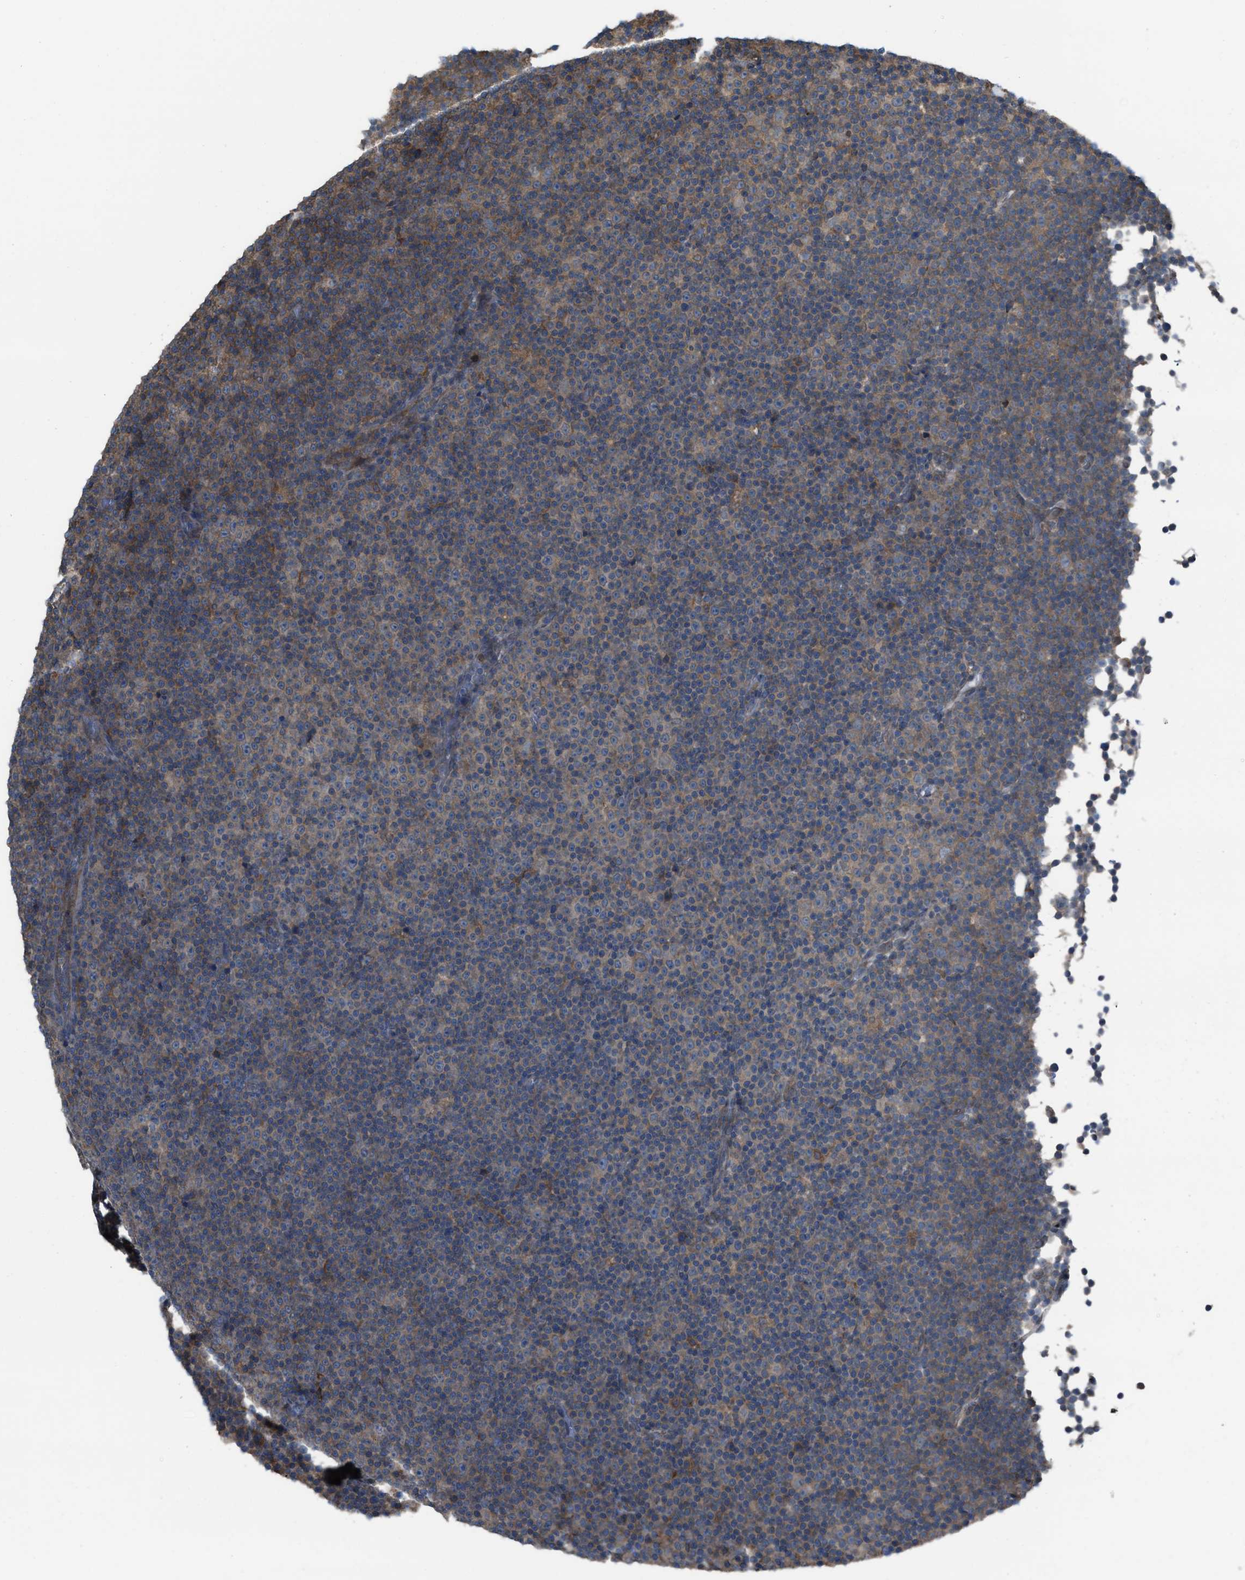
{"staining": {"intensity": "weak", "quantity": ">75%", "location": "cytoplasmic/membranous"}, "tissue": "lymphoma", "cell_type": "Tumor cells", "image_type": "cancer", "snomed": [{"axis": "morphology", "description": "Malignant lymphoma, non-Hodgkin's type, Low grade"}, {"axis": "topography", "description": "Lymph node"}], "caption": "The image exhibits a brown stain indicating the presence of a protein in the cytoplasmic/membranous of tumor cells in low-grade malignant lymphoma, non-Hodgkin's type. (Stains: DAB (3,3'-diaminobenzidine) in brown, nuclei in blue, Microscopy: brightfield microscopy at high magnification).", "gene": "PLAA", "patient": {"sex": "female", "age": 67}}